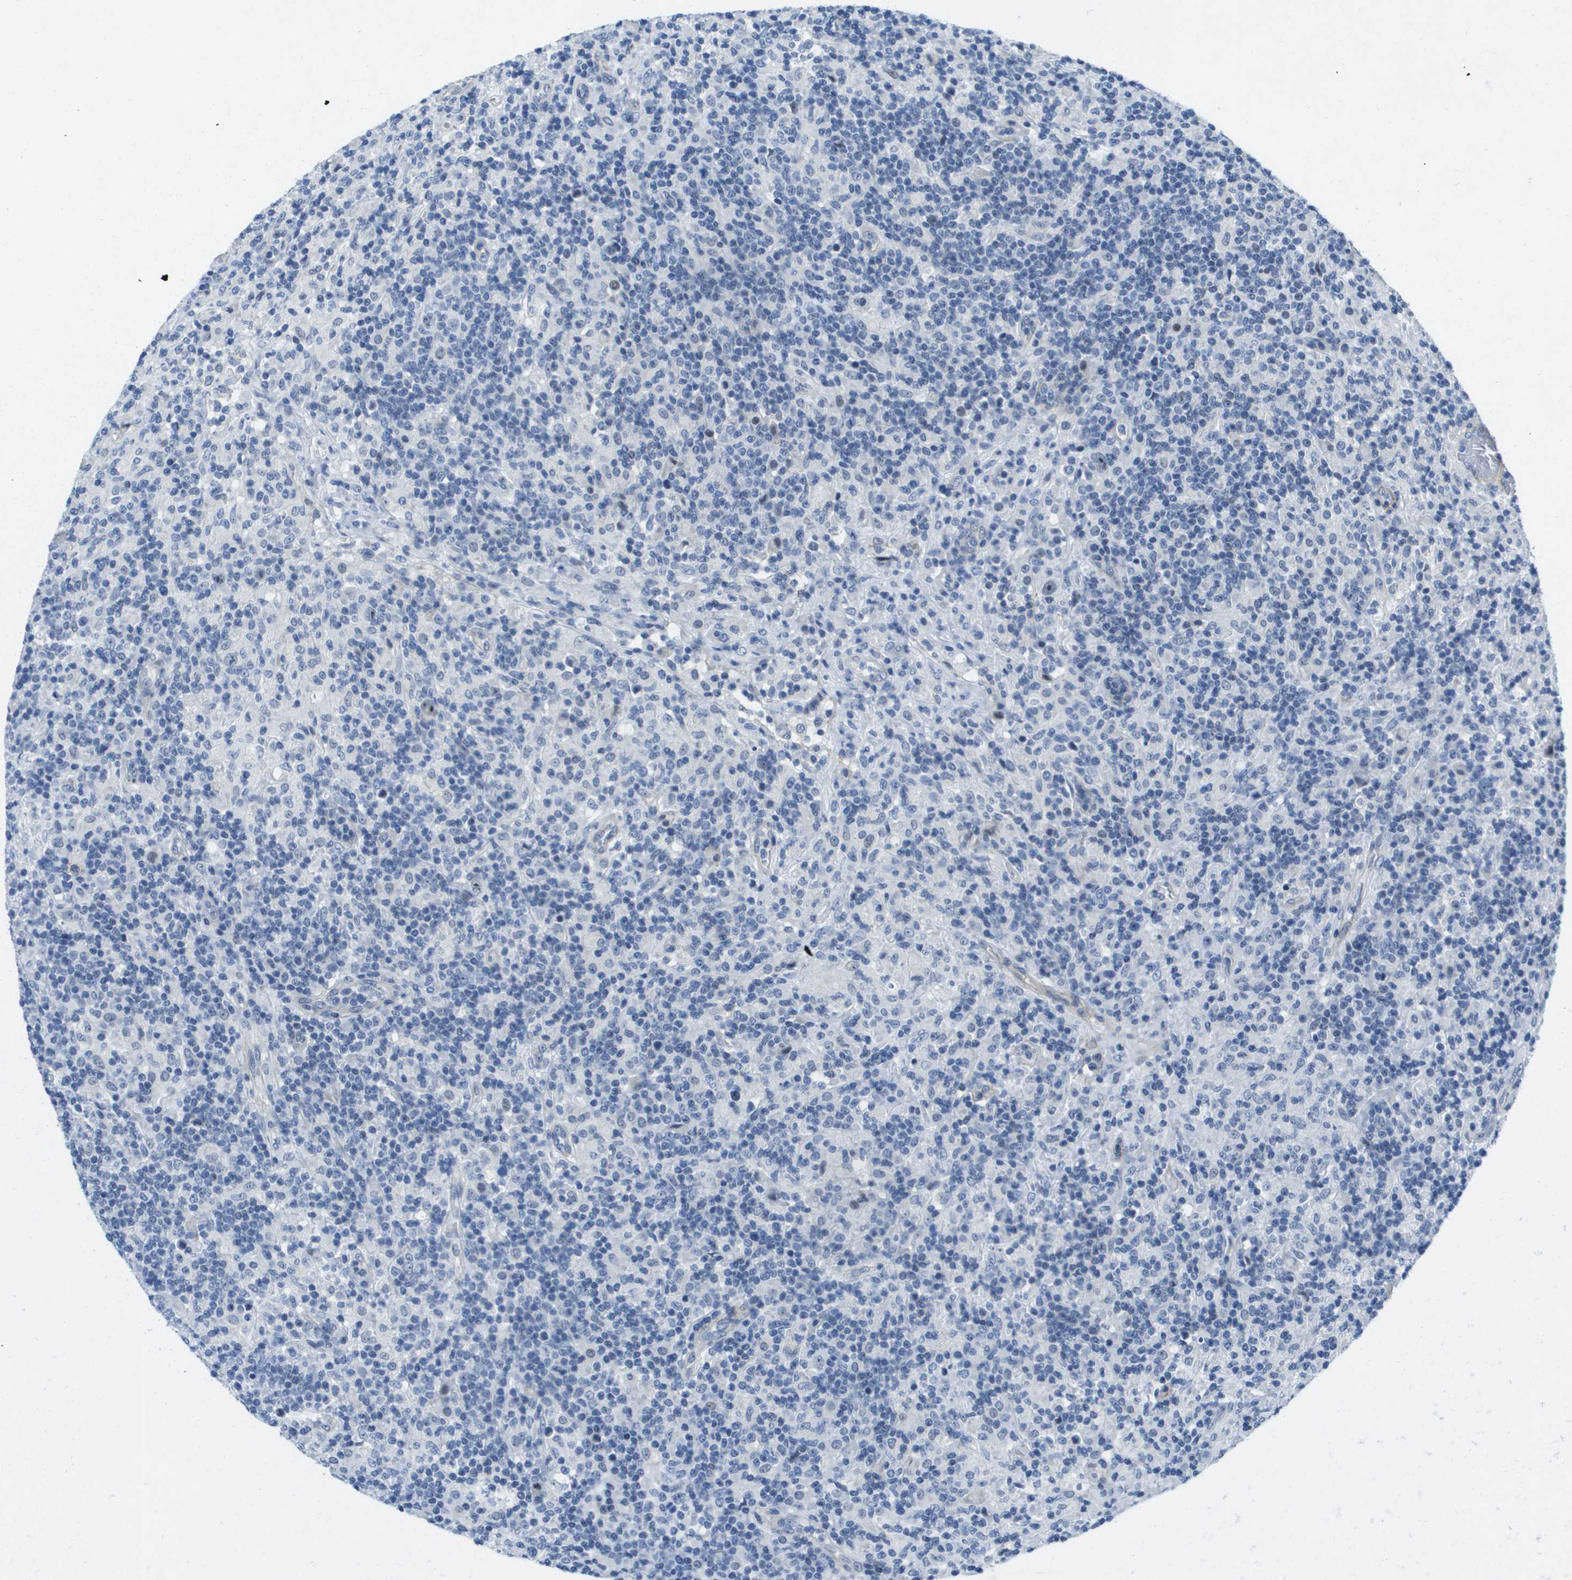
{"staining": {"intensity": "negative", "quantity": "none", "location": "none"}, "tissue": "lymphoma", "cell_type": "Tumor cells", "image_type": "cancer", "snomed": [{"axis": "morphology", "description": "Hodgkin's disease, NOS"}, {"axis": "topography", "description": "Lymph node"}], "caption": "A high-resolution micrograph shows immunohistochemistry staining of lymphoma, which displays no significant positivity in tumor cells.", "gene": "ITGA6", "patient": {"sex": "male", "age": 70}}